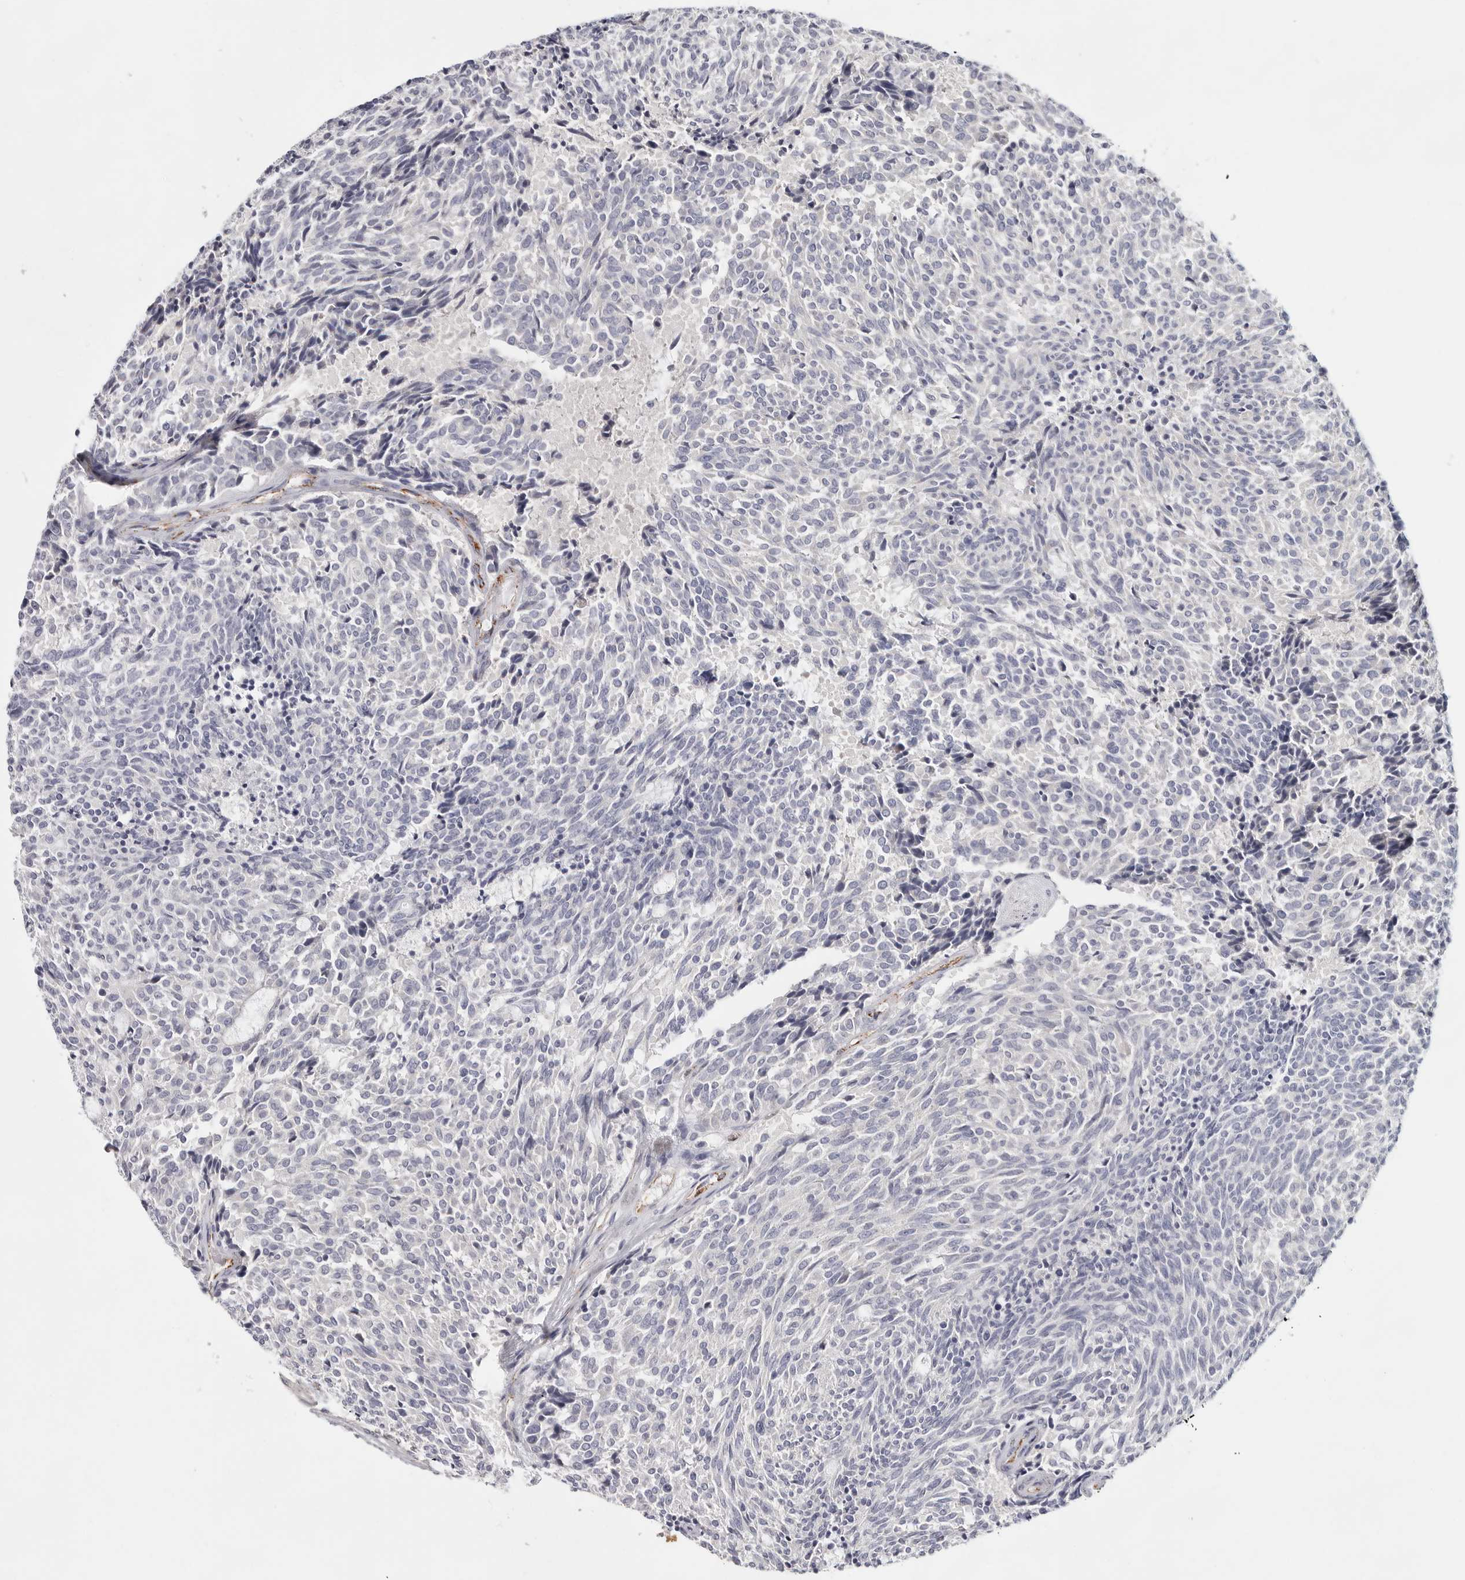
{"staining": {"intensity": "negative", "quantity": "none", "location": "none"}, "tissue": "carcinoid", "cell_type": "Tumor cells", "image_type": "cancer", "snomed": [{"axis": "morphology", "description": "Carcinoid, malignant, NOS"}, {"axis": "topography", "description": "Pancreas"}], "caption": "Image shows no significant protein expression in tumor cells of carcinoid.", "gene": "ELP3", "patient": {"sex": "female", "age": 54}}